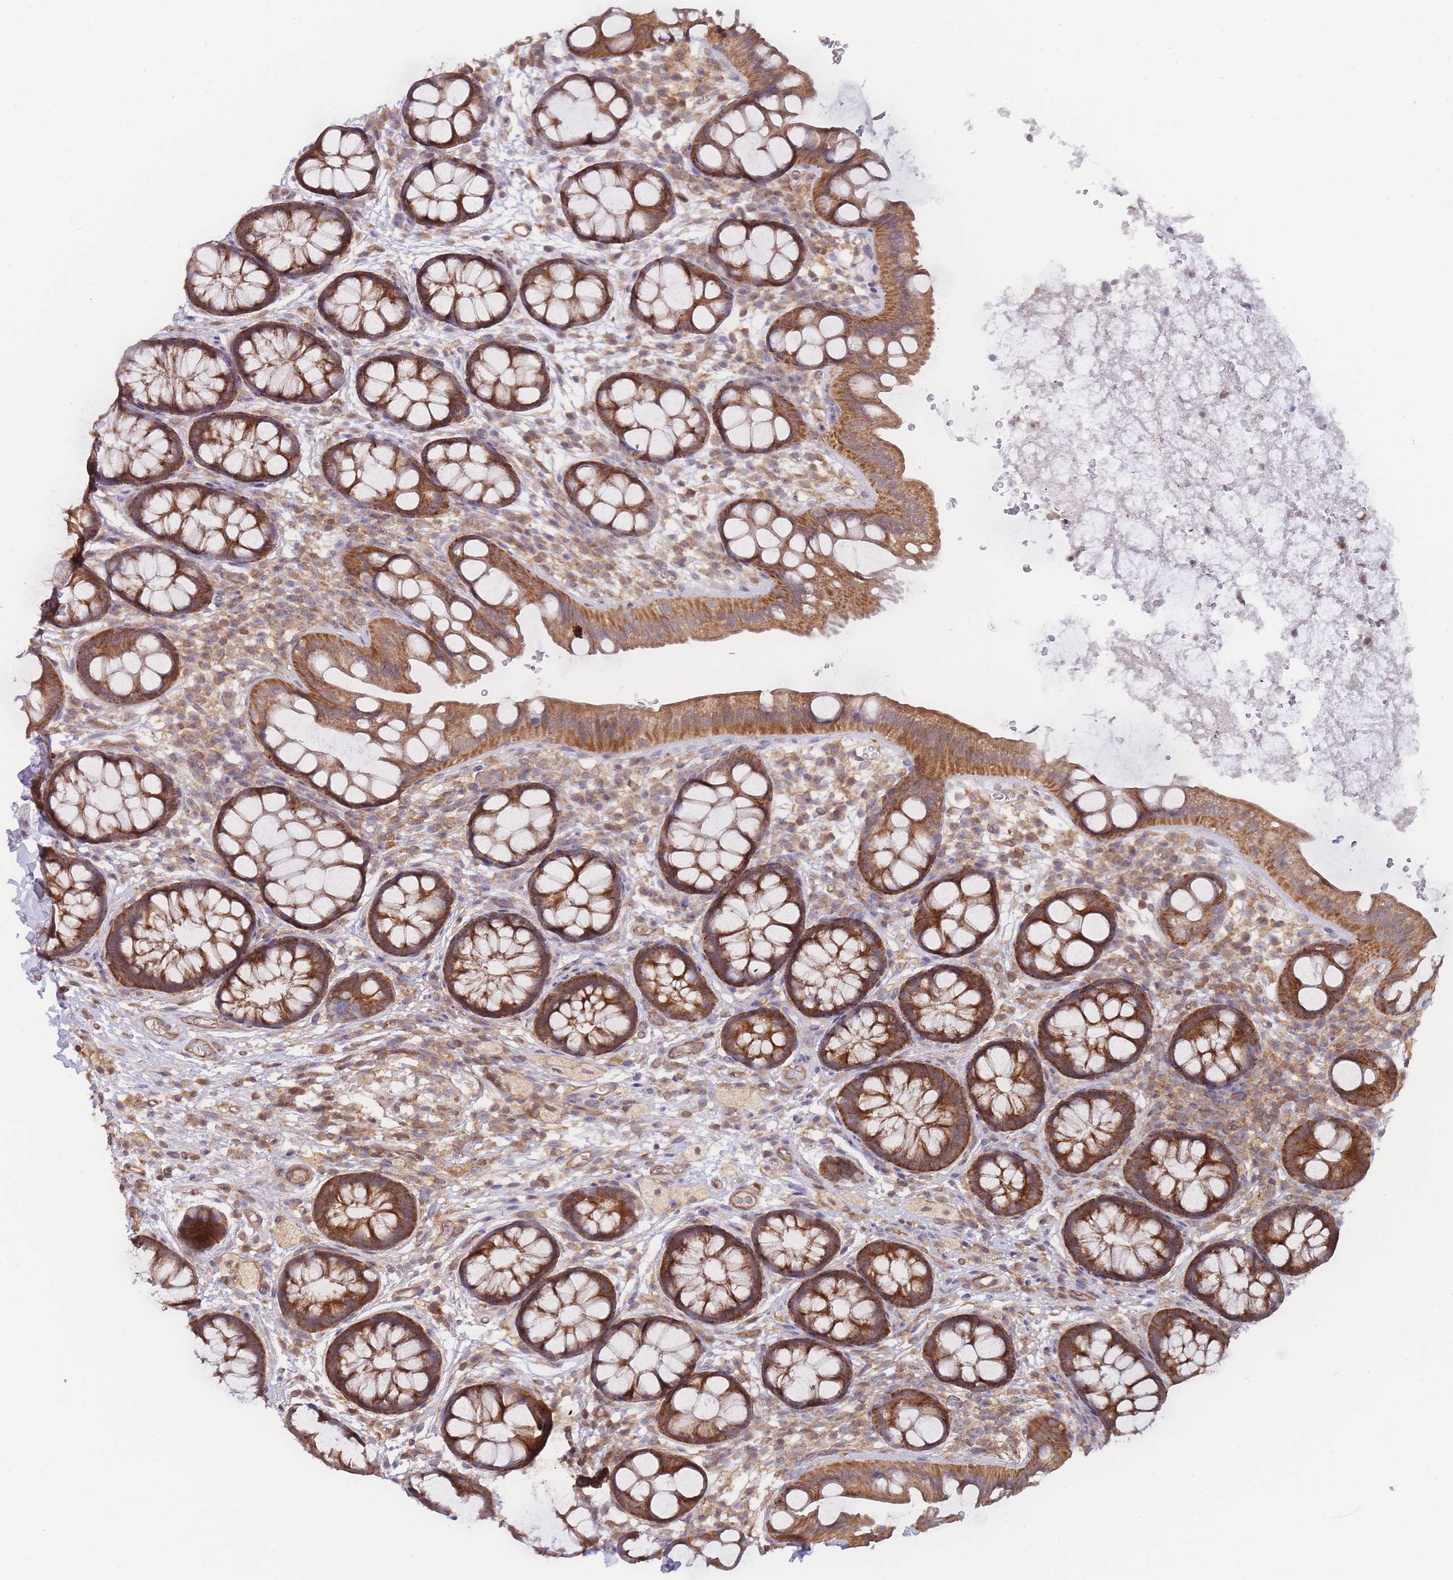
{"staining": {"intensity": "strong", "quantity": ">75%", "location": "cytoplasmic/membranous"}, "tissue": "rectum", "cell_type": "Glandular cells", "image_type": "normal", "snomed": [{"axis": "morphology", "description": "Normal tissue, NOS"}, {"axis": "topography", "description": "Rectum"}, {"axis": "topography", "description": "Peripheral nerve tissue"}], "caption": "IHC of benign human rectum exhibits high levels of strong cytoplasmic/membranous positivity in approximately >75% of glandular cells. Using DAB (3,3'-diaminobenzidine) (brown) and hematoxylin (blue) stains, captured at high magnification using brightfield microscopy.", "gene": "MRPS18B", "patient": {"sex": "female", "age": 69}}